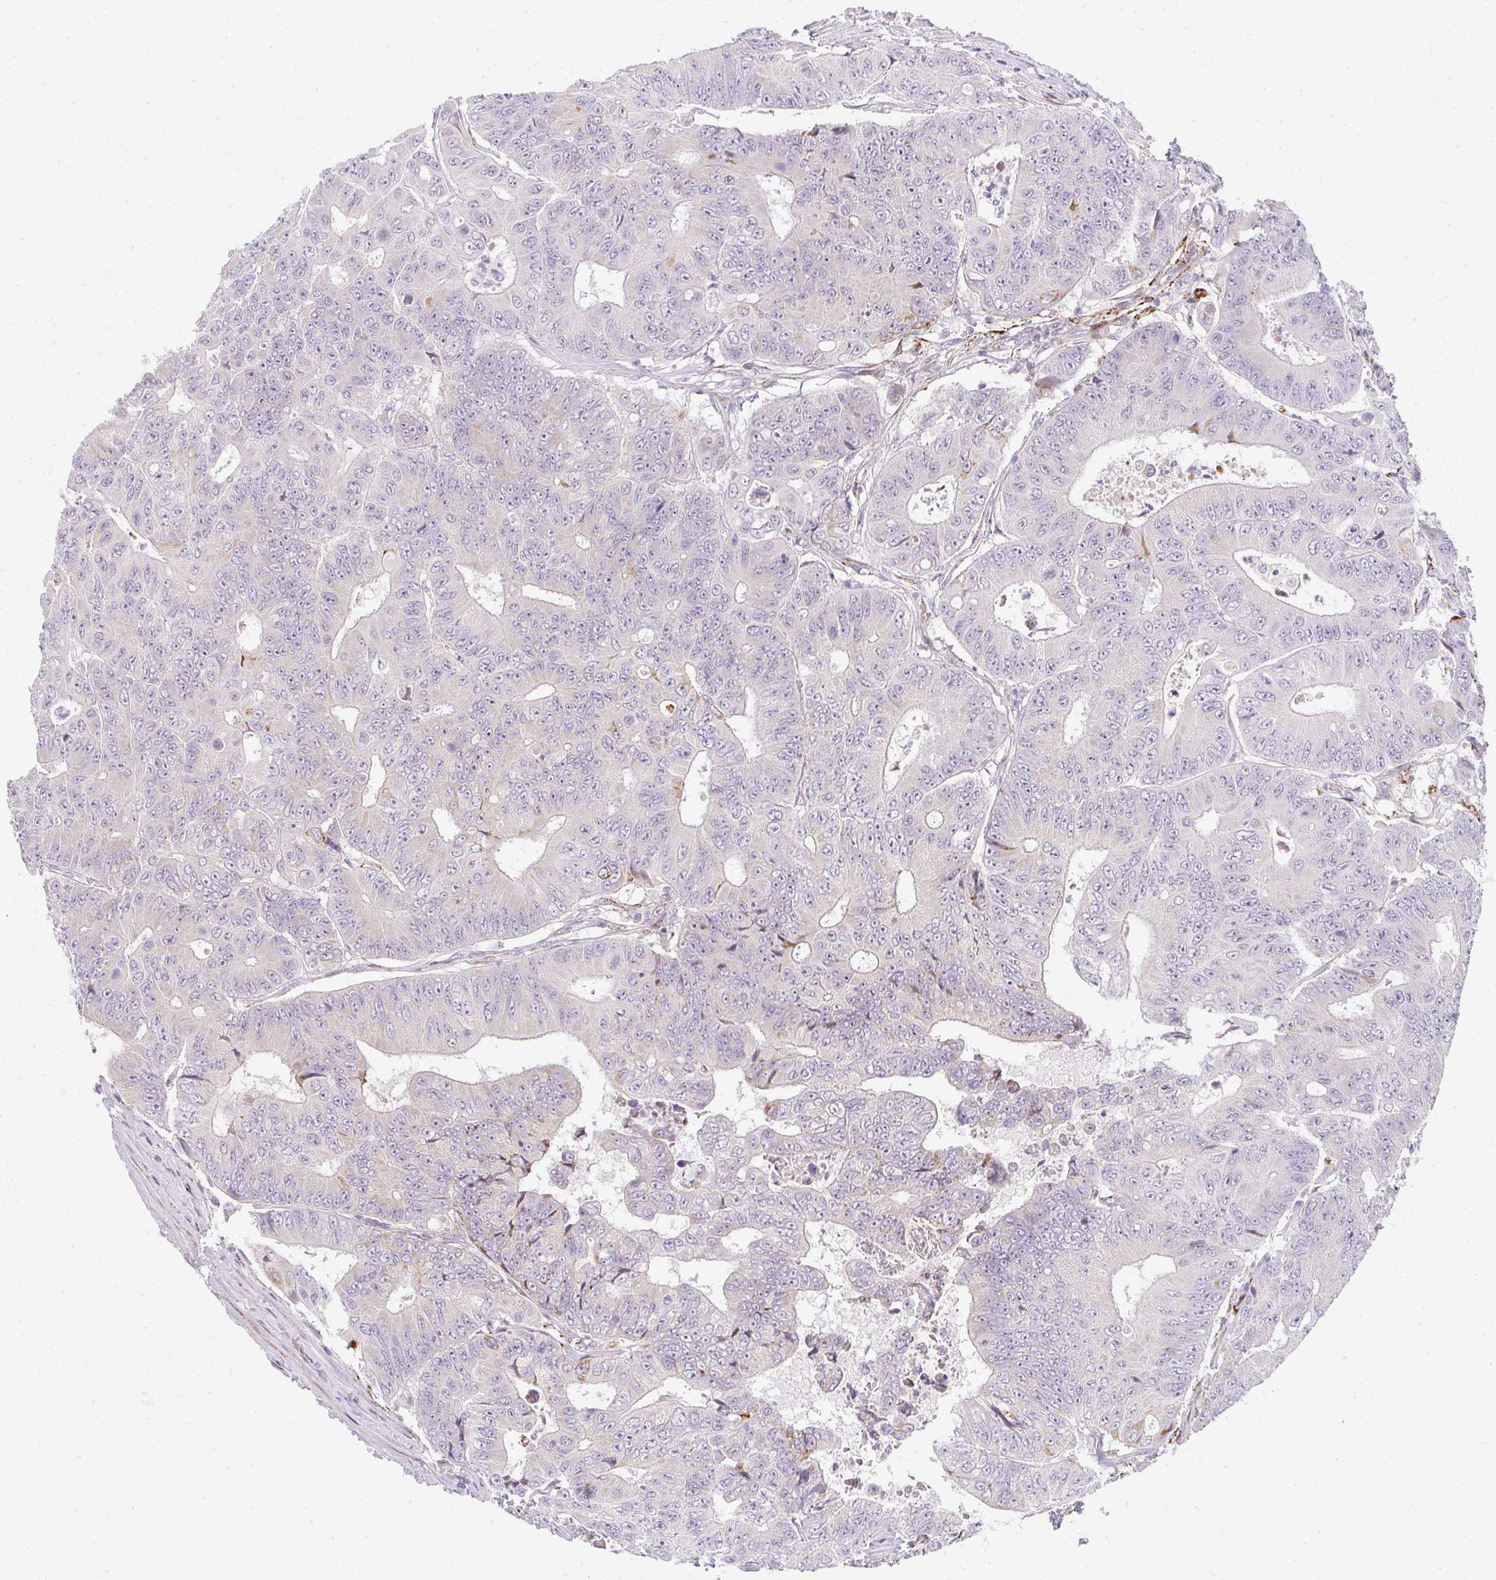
{"staining": {"intensity": "negative", "quantity": "none", "location": "none"}, "tissue": "colorectal cancer", "cell_type": "Tumor cells", "image_type": "cancer", "snomed": [{"axis": "morphology", "description": "Adenocarcinoma, NOS"}, {"axis": "topography", "description": "Colon"}], "caption": "An image of human colorectal cancer (adenocarcinoma) is negative for staining in tumor cells.", "gene": "PLA2G5", "patient": {"sex": "female", "age": 48}}